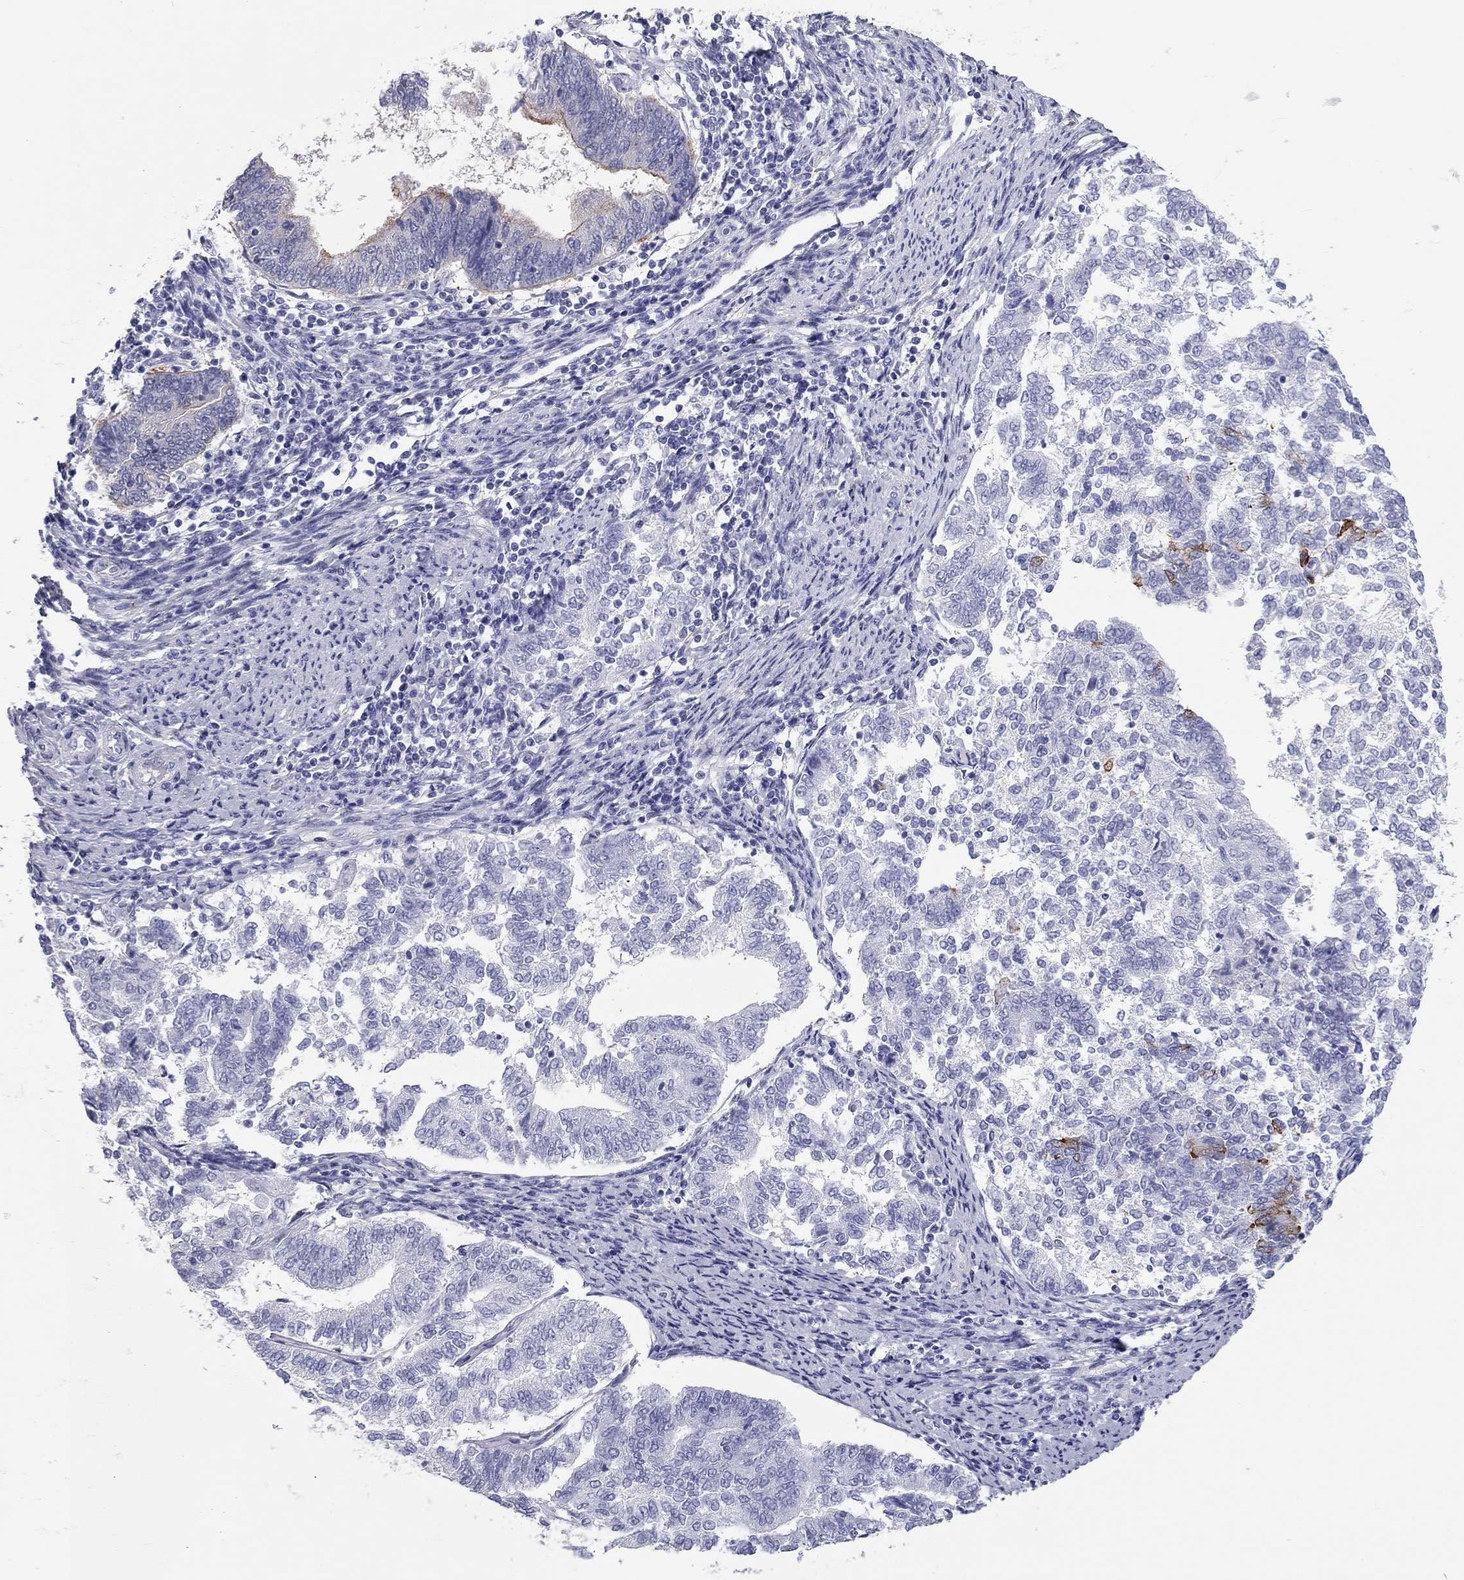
{"staining": {"intensity": "moderate", "quantity": "<25%", "location": "cytoplasmic/membranous"}, "tissue": "endometrial cancer", "cell_type": "Tumor cells", "image_type": "cancer", "snomed": [{"axis": "morphology", "description": "Adenocarcinoma, NOS"}, {"axis": "topography", "description": "Endometrium"}], "caption": "Human adenocarcinoma (endometrial) stained with a brown dye displays moderate cytoplasmic/membranous positive positivity in approximately <25% of tumor cells.", "gene": "DNALI1", "patient": {"sex": "female", "age": 65}}